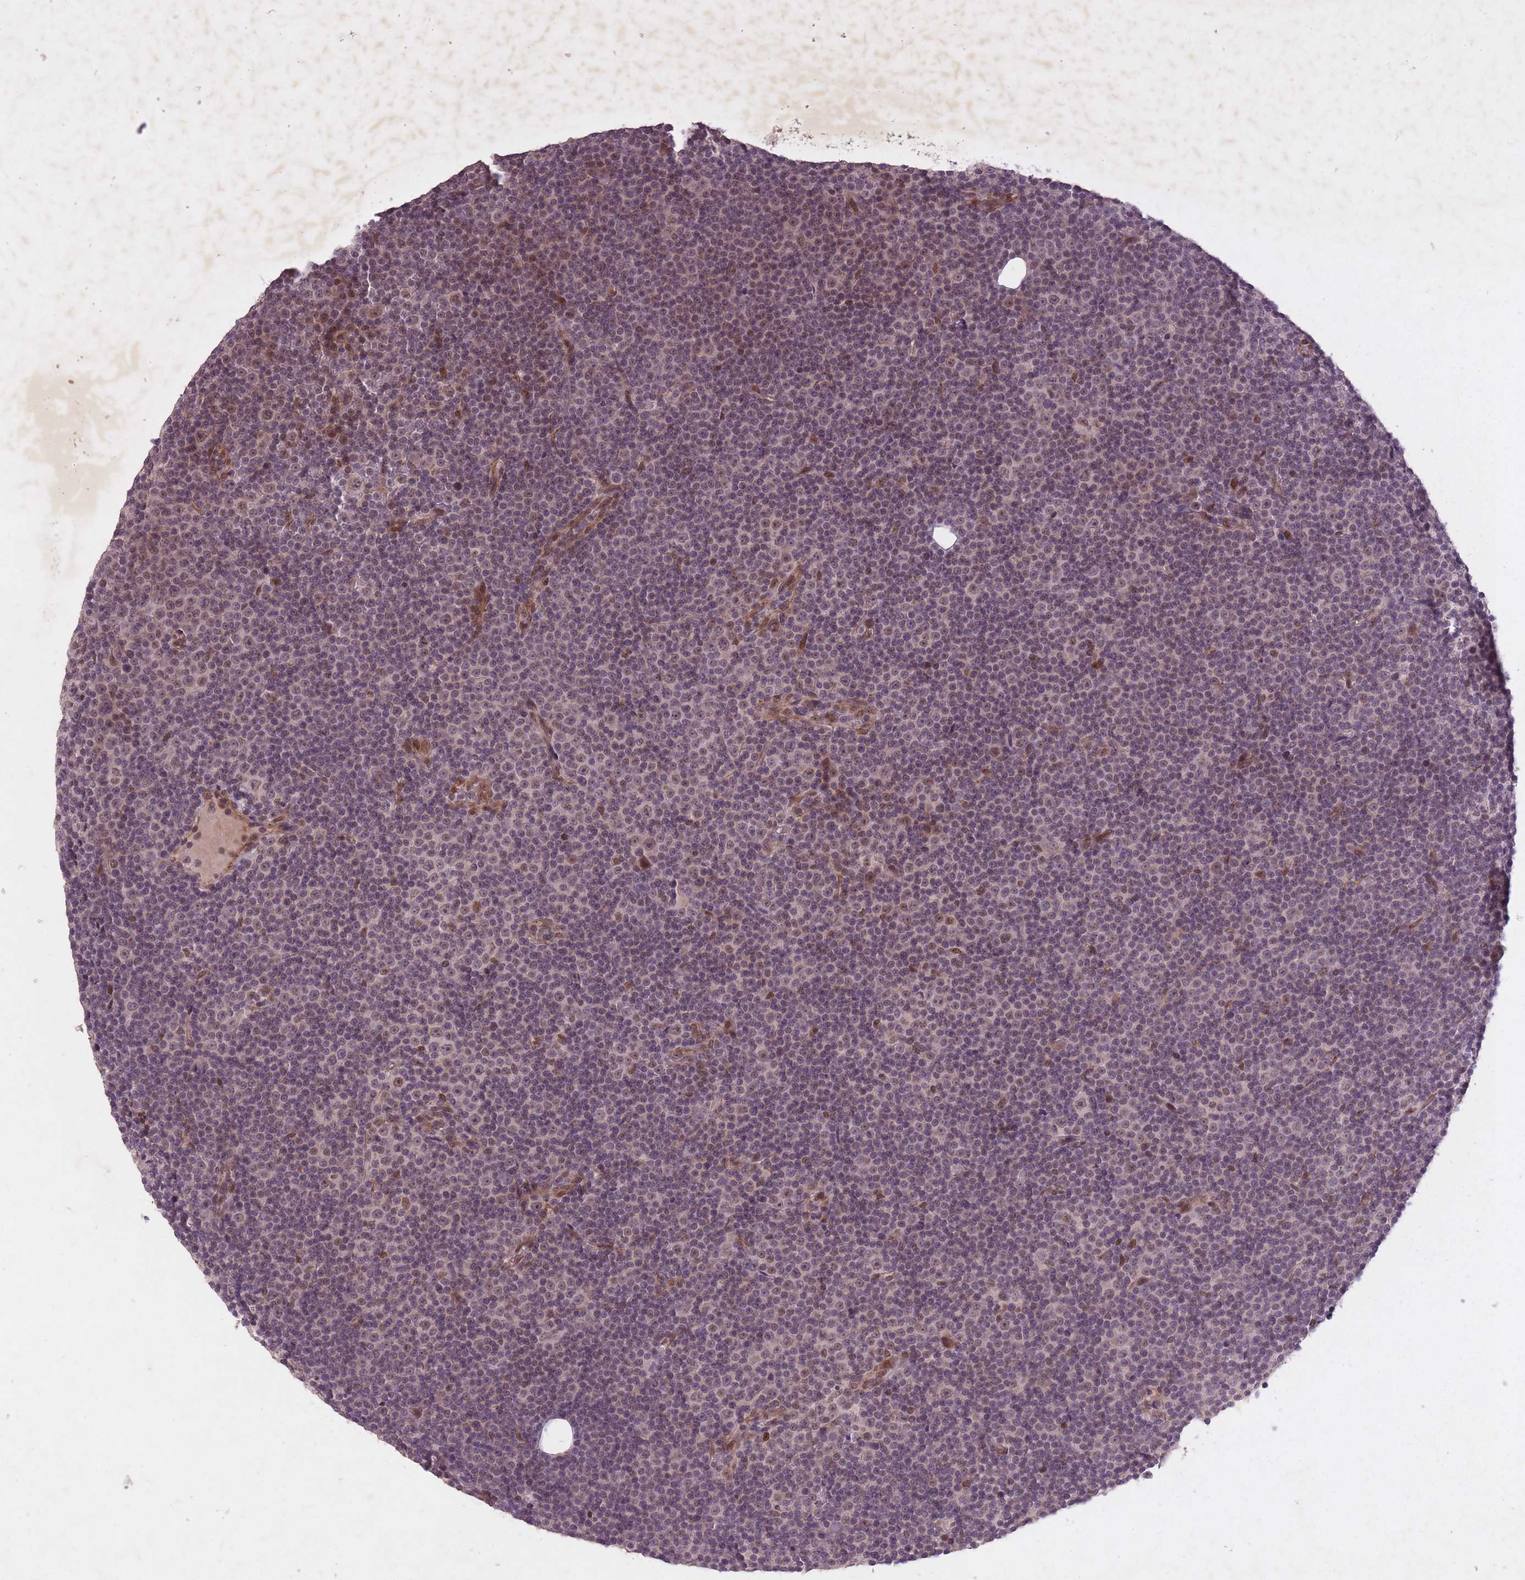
{"staining": {"intensity": "weak", "quantity": "25%-75%", "location": "nuclear"}, "tissue": "lymphoma", "cell_type": "Tumor cells", "image_type": "cancer", "snomed": [{"axis": "morphology", "description": "Malignant lymphoma, non-Hodgkin's type, Low grade"}, {"axis": "topography", "description": "Lymph node"}], "caption": "Malignant lymphoma, non-Hodgkin's type (low-grade) was stained to show a protein in brown. There is low levels of weak nuclear staining in approximately 25%-75% of tumor cells.", "gene": "CBX6", "patient": {"sex": "female", "age": 67}}